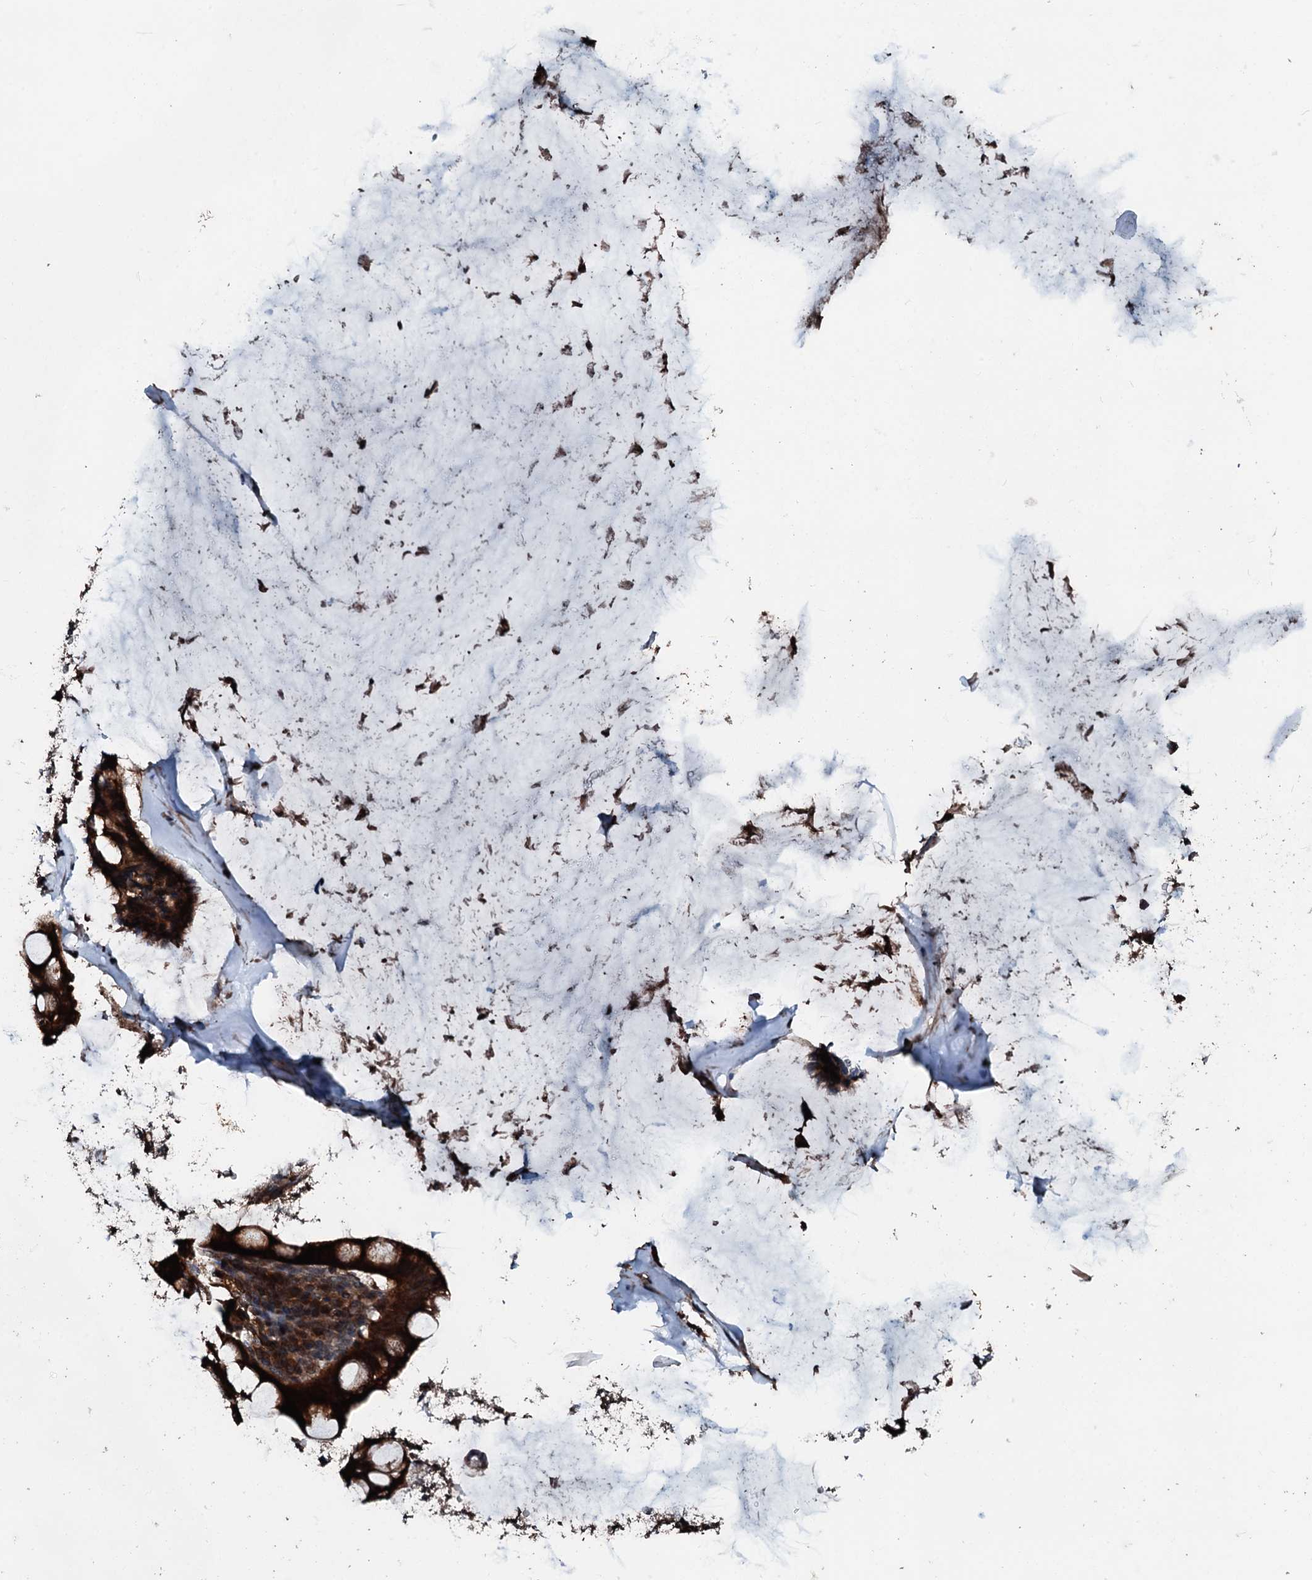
{"staining": {"intensity": "strong", "quantity": ">75%", "location": "cytoplasmic/membranous"}, "tissue": "ovarian cancer", "cell_type": "Tumor cells", "image_type": "cancer", "snomed": [{"axis": "morphology", "description": "Cystadenocarcinoma, mucinous, NOS"}, {"axis": "topography", "description": "Ovary"}], "caption": "Immunohistochemistry of human ovarian cancer shows high levels of strong cytoplasmic/membranous expression in about >75% of tumor cells.", "gene": "FGD4", "patient": {"sex": "female", "age": 39}}